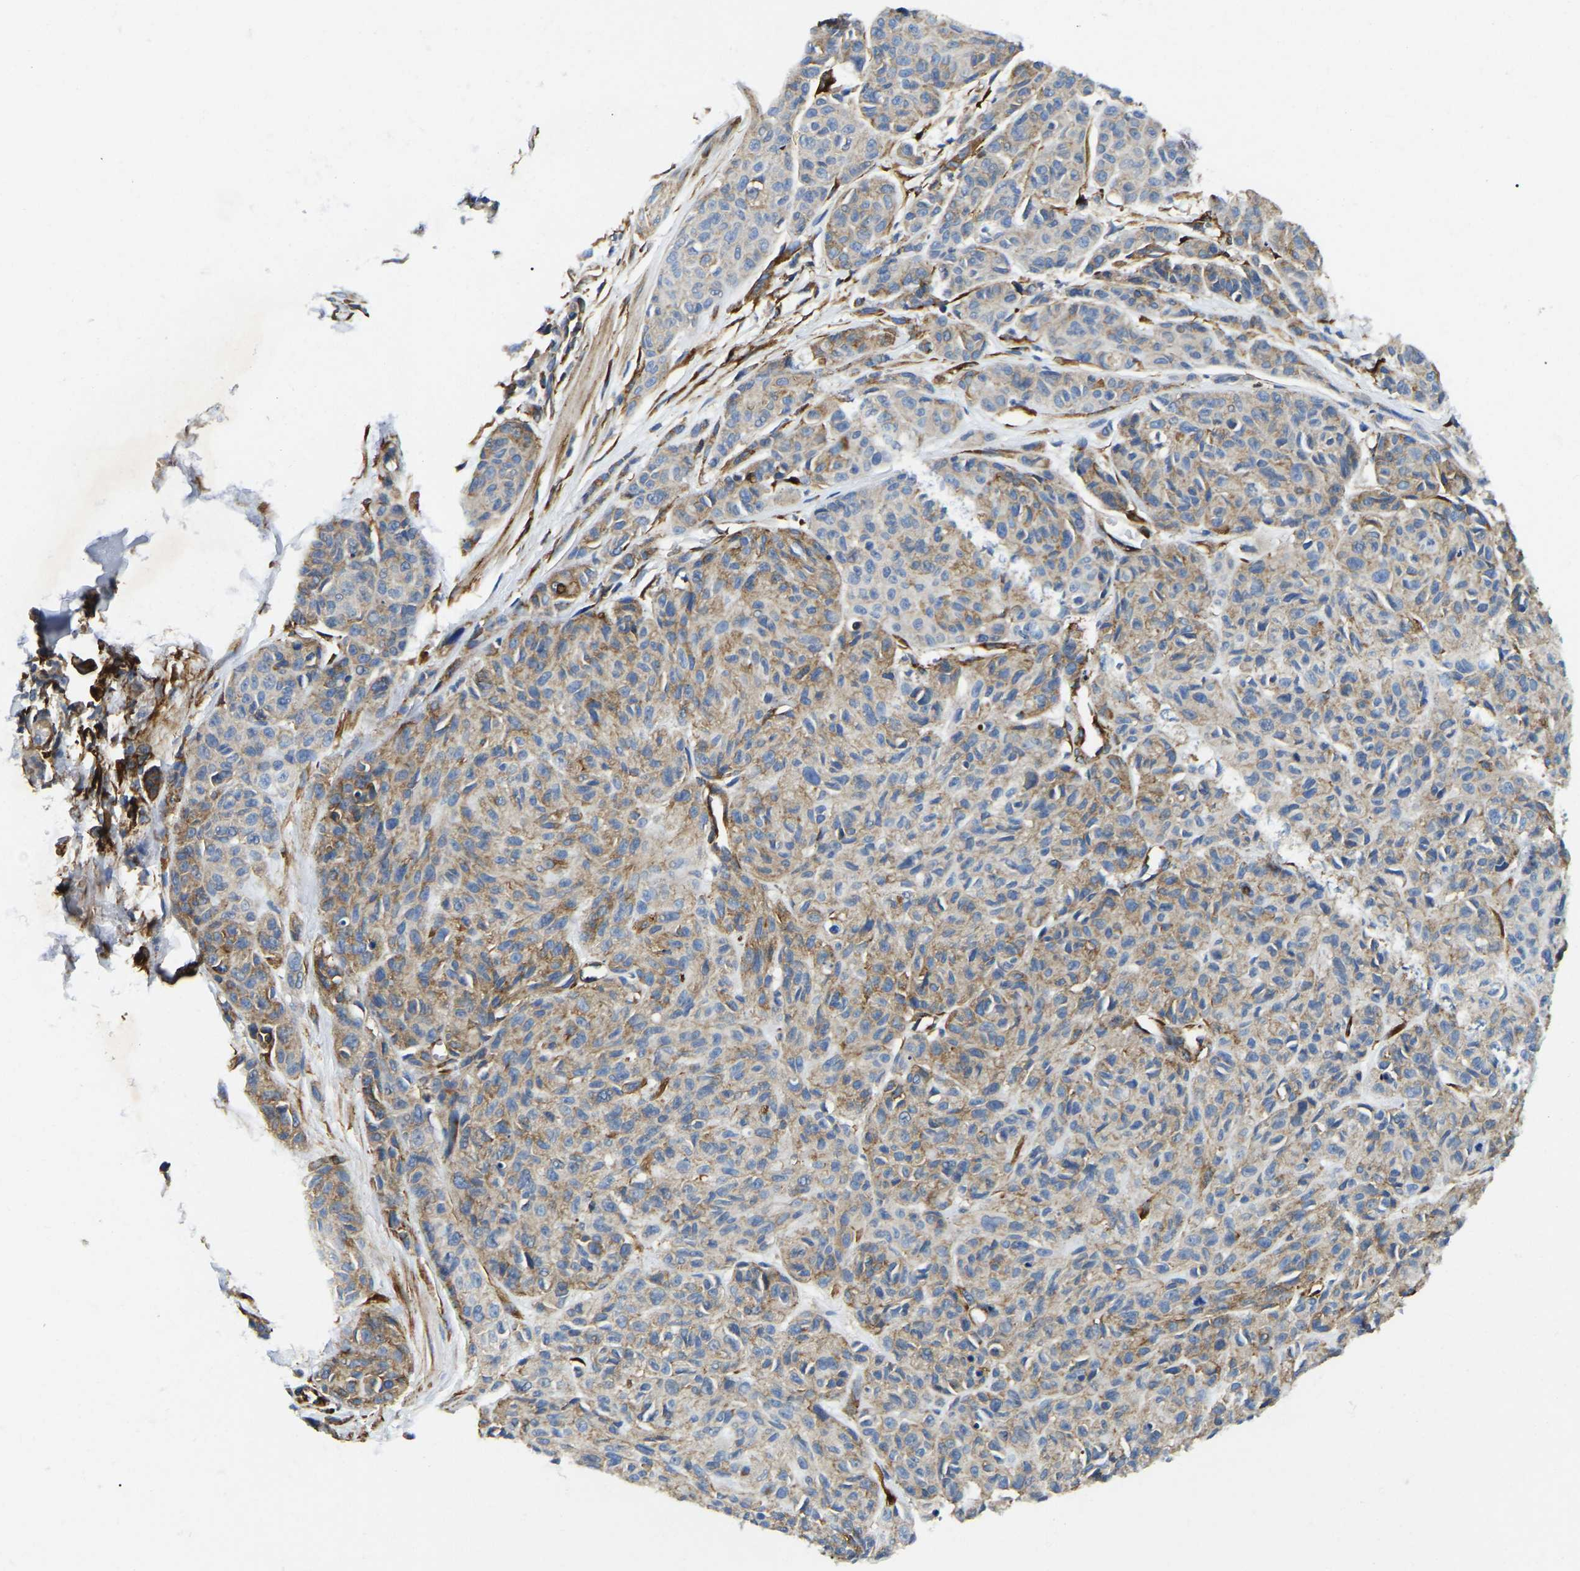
{"staining": {"intensity": "weak", "quantity": "25%-75%", "location": "cytoplasmic/membranous"}, "tissue": "melanoma", "cell_type": "Tumor cells", "image_type": "cancer", "snomed": [{"axis": "morphology", "description": "Malignant melanoma, NOS"}, {"axis": "topography", "description": "Skin"}], "caption": "Melanoma stained with IHC demonstrates weak cytoplasmic/membranous positivity in approximately 25%-75% of tumor cells.", "gene": "DUSP8", "patient": {"sex": "male", "age": 62}}